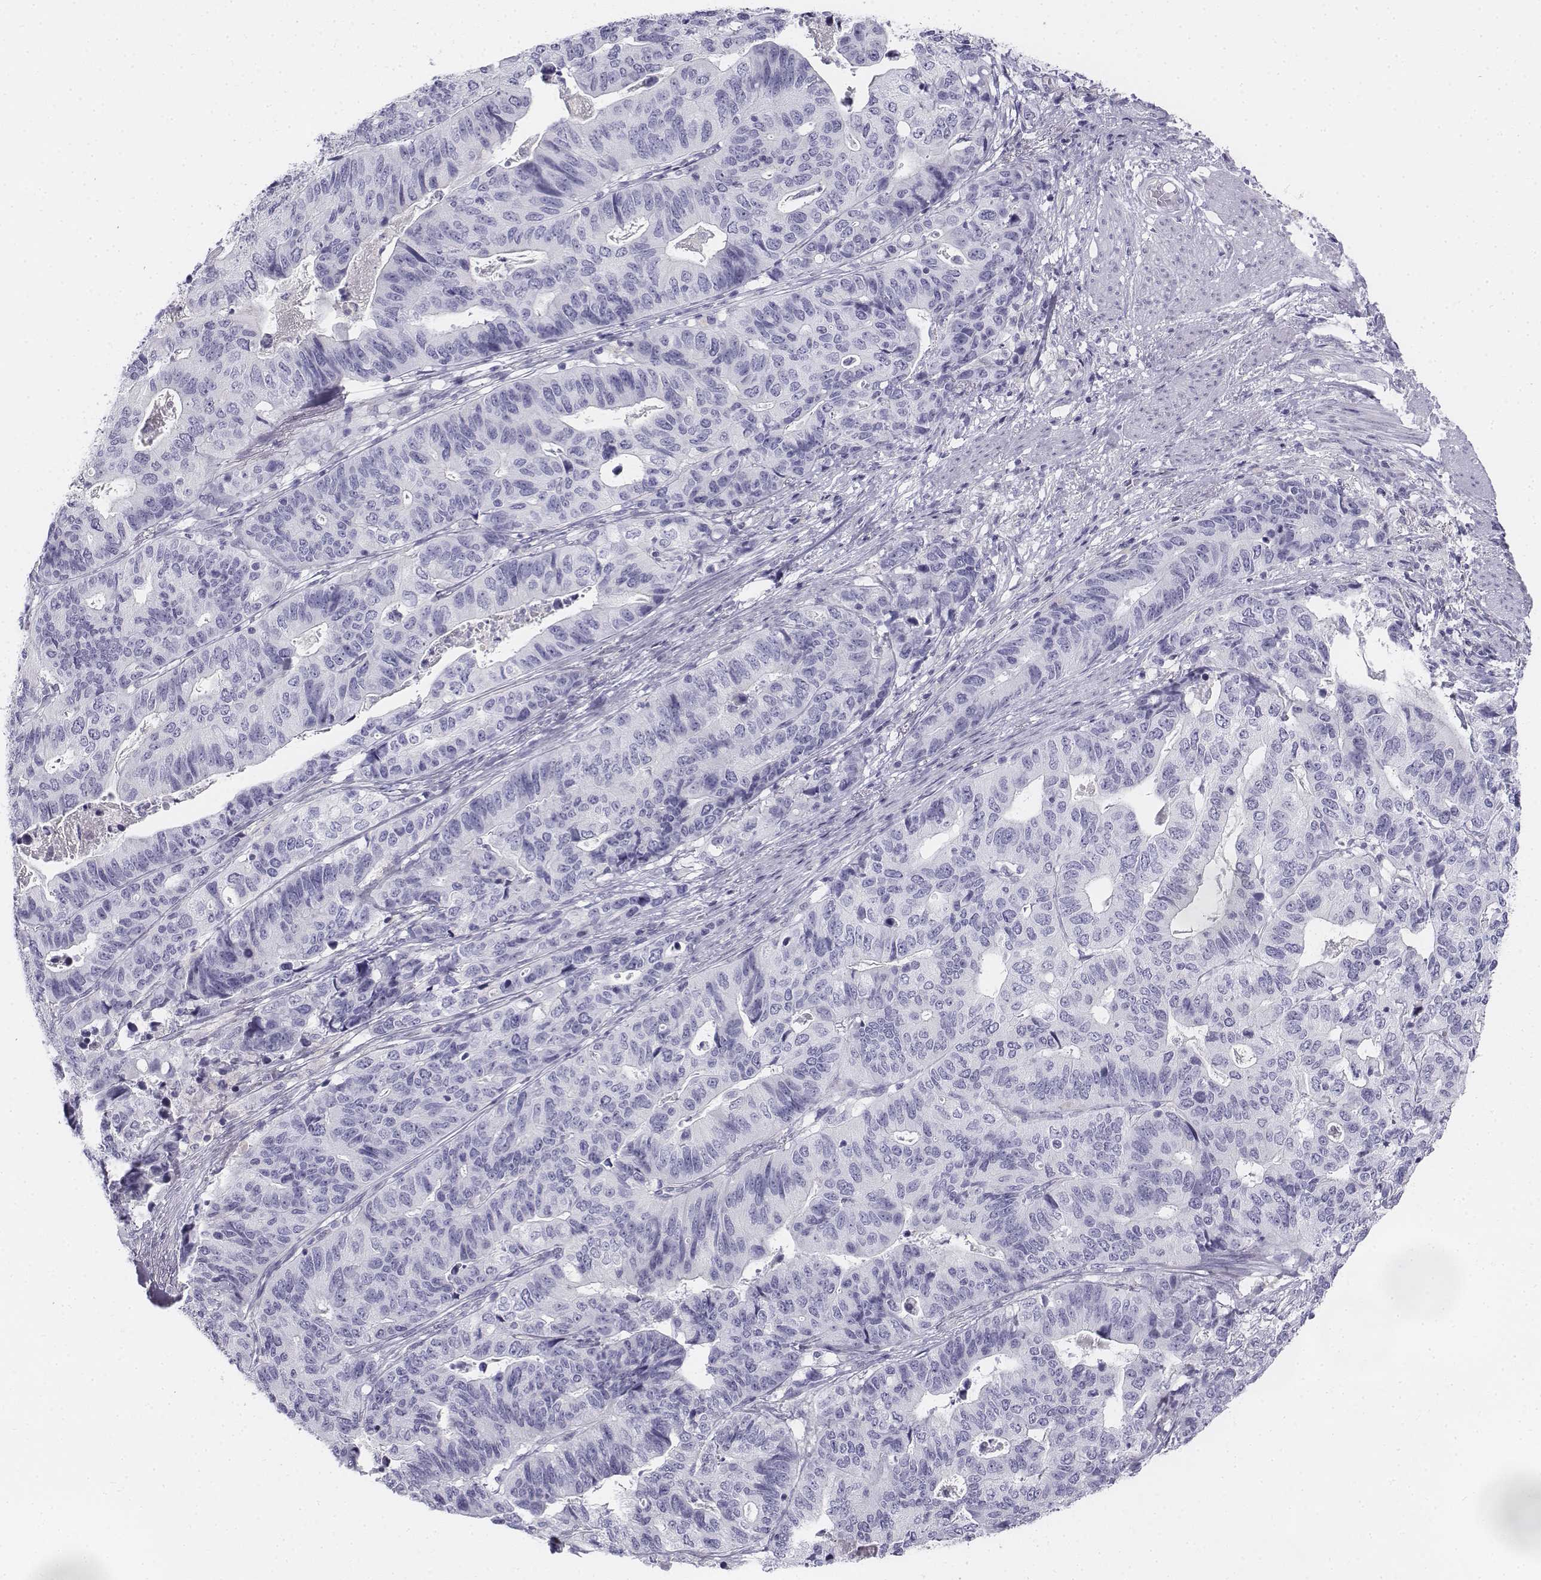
{"staining": {"intensity": "negative", "quantity": "none", "location": "none"}, "tissue": "stomach cancer", "cell_type": "Tumor cells", "image_type": "cancer", "snomed": [{"axis": "morphology", "description": "Adenocarcinoma, NOS"}, {"axis": "topography", "description": "Stomach, upper"}], "caption": "Stomach cancer stained for a protein using immunohistochemistry reveals no expression tumor cells.", "gene": "TH", "patient": {"sex": "female", "age": 67}}